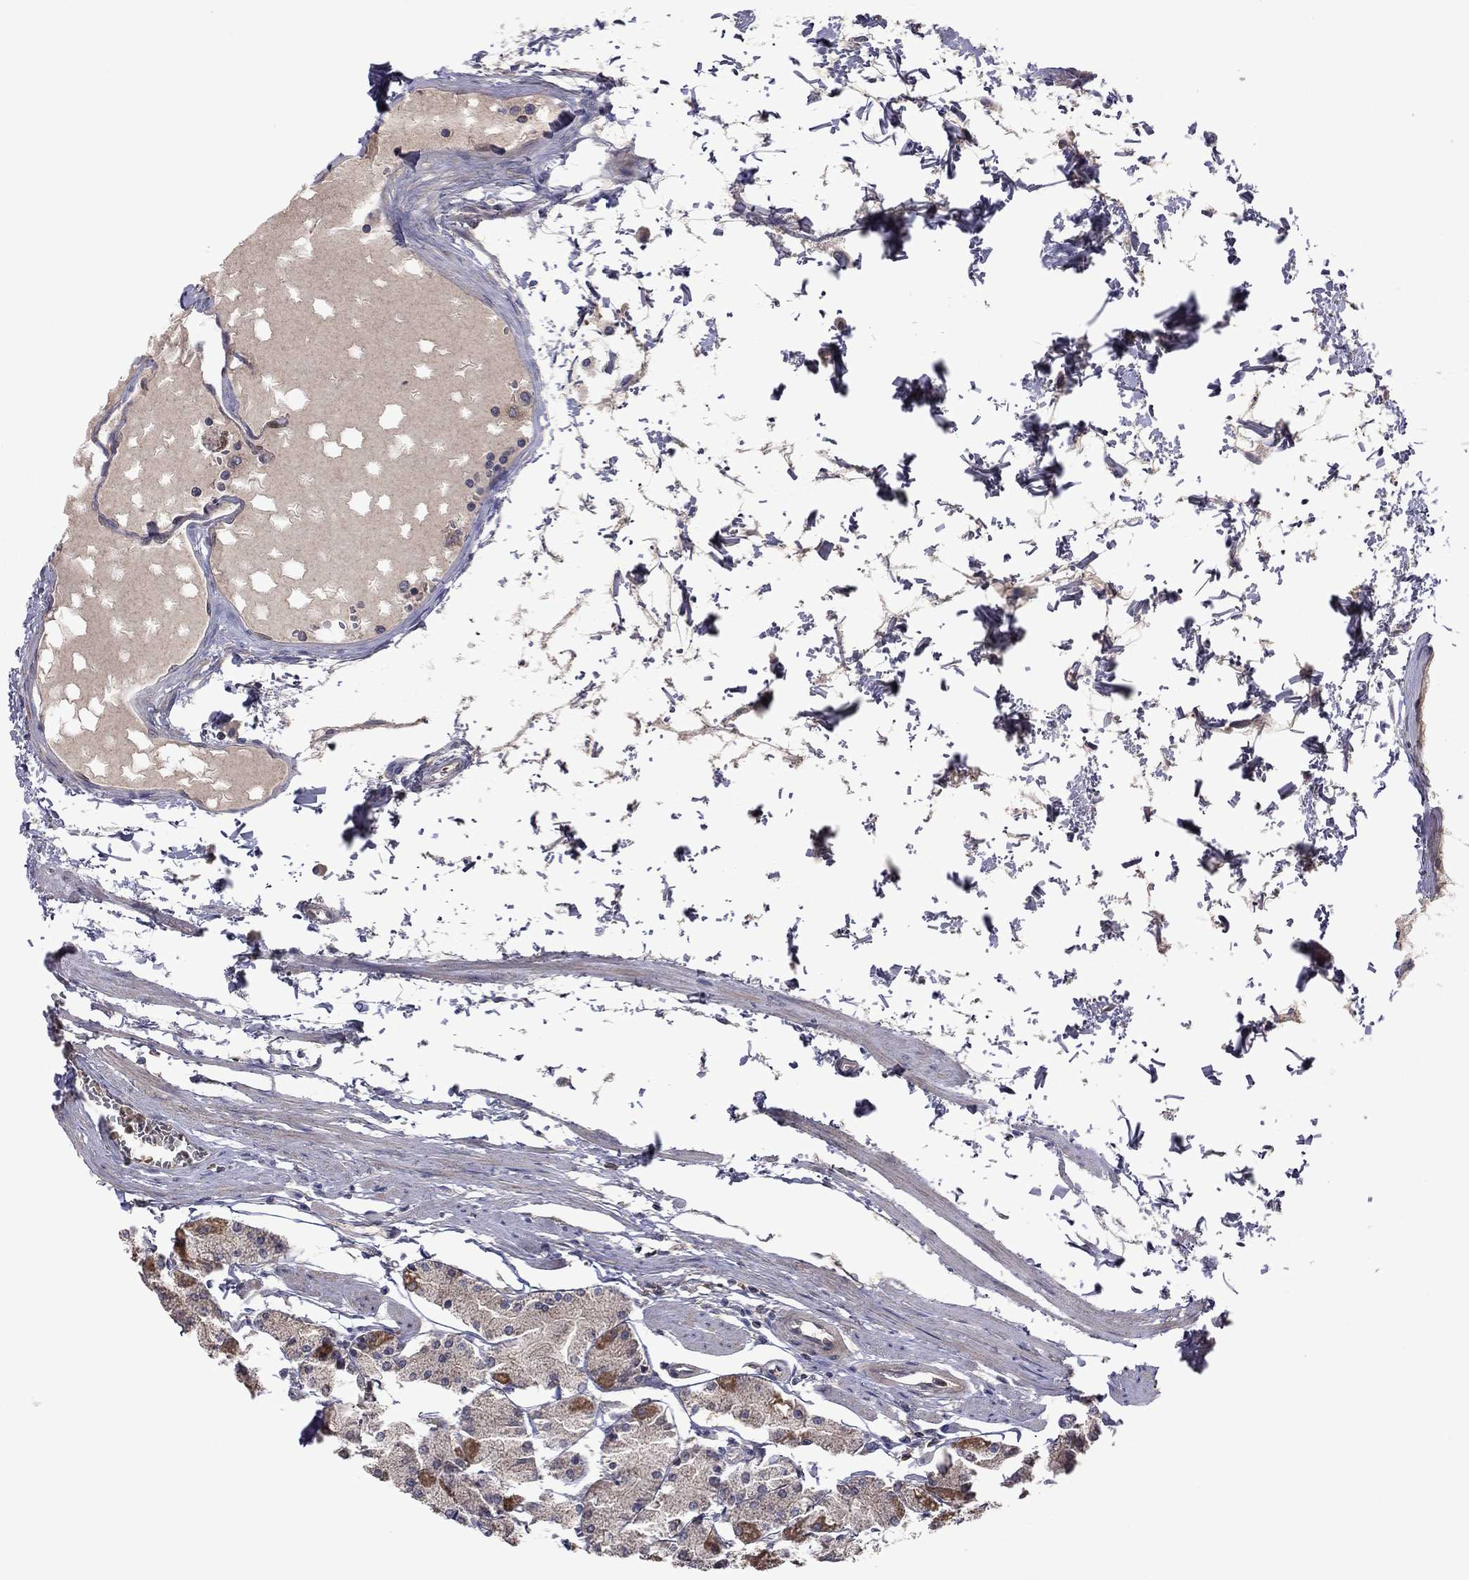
{"staining": {"intensity": "strong", "quantity": "25%-75%", "location": "cytoplasmic/membranous"}, "tissue": "stomach", "cell_type": "Glandular cells", "image_type": "normal", "snomed": [{"axis": "morphology", "description": "Normal tissue, NOS"}, {"axis": "topography", "description": "Stomach, upper"}], "caption": "Immunohistochemical staining of benign human stomach reveals high levels of strong cytoplasmic/membranous staining in approximately 25%-75% of glandular cells. (brown staining indicates protein expression, while blue staining denotes nuclei).", "gene": "GPAA1", "patient": {"sex": "male", "age": 60}}